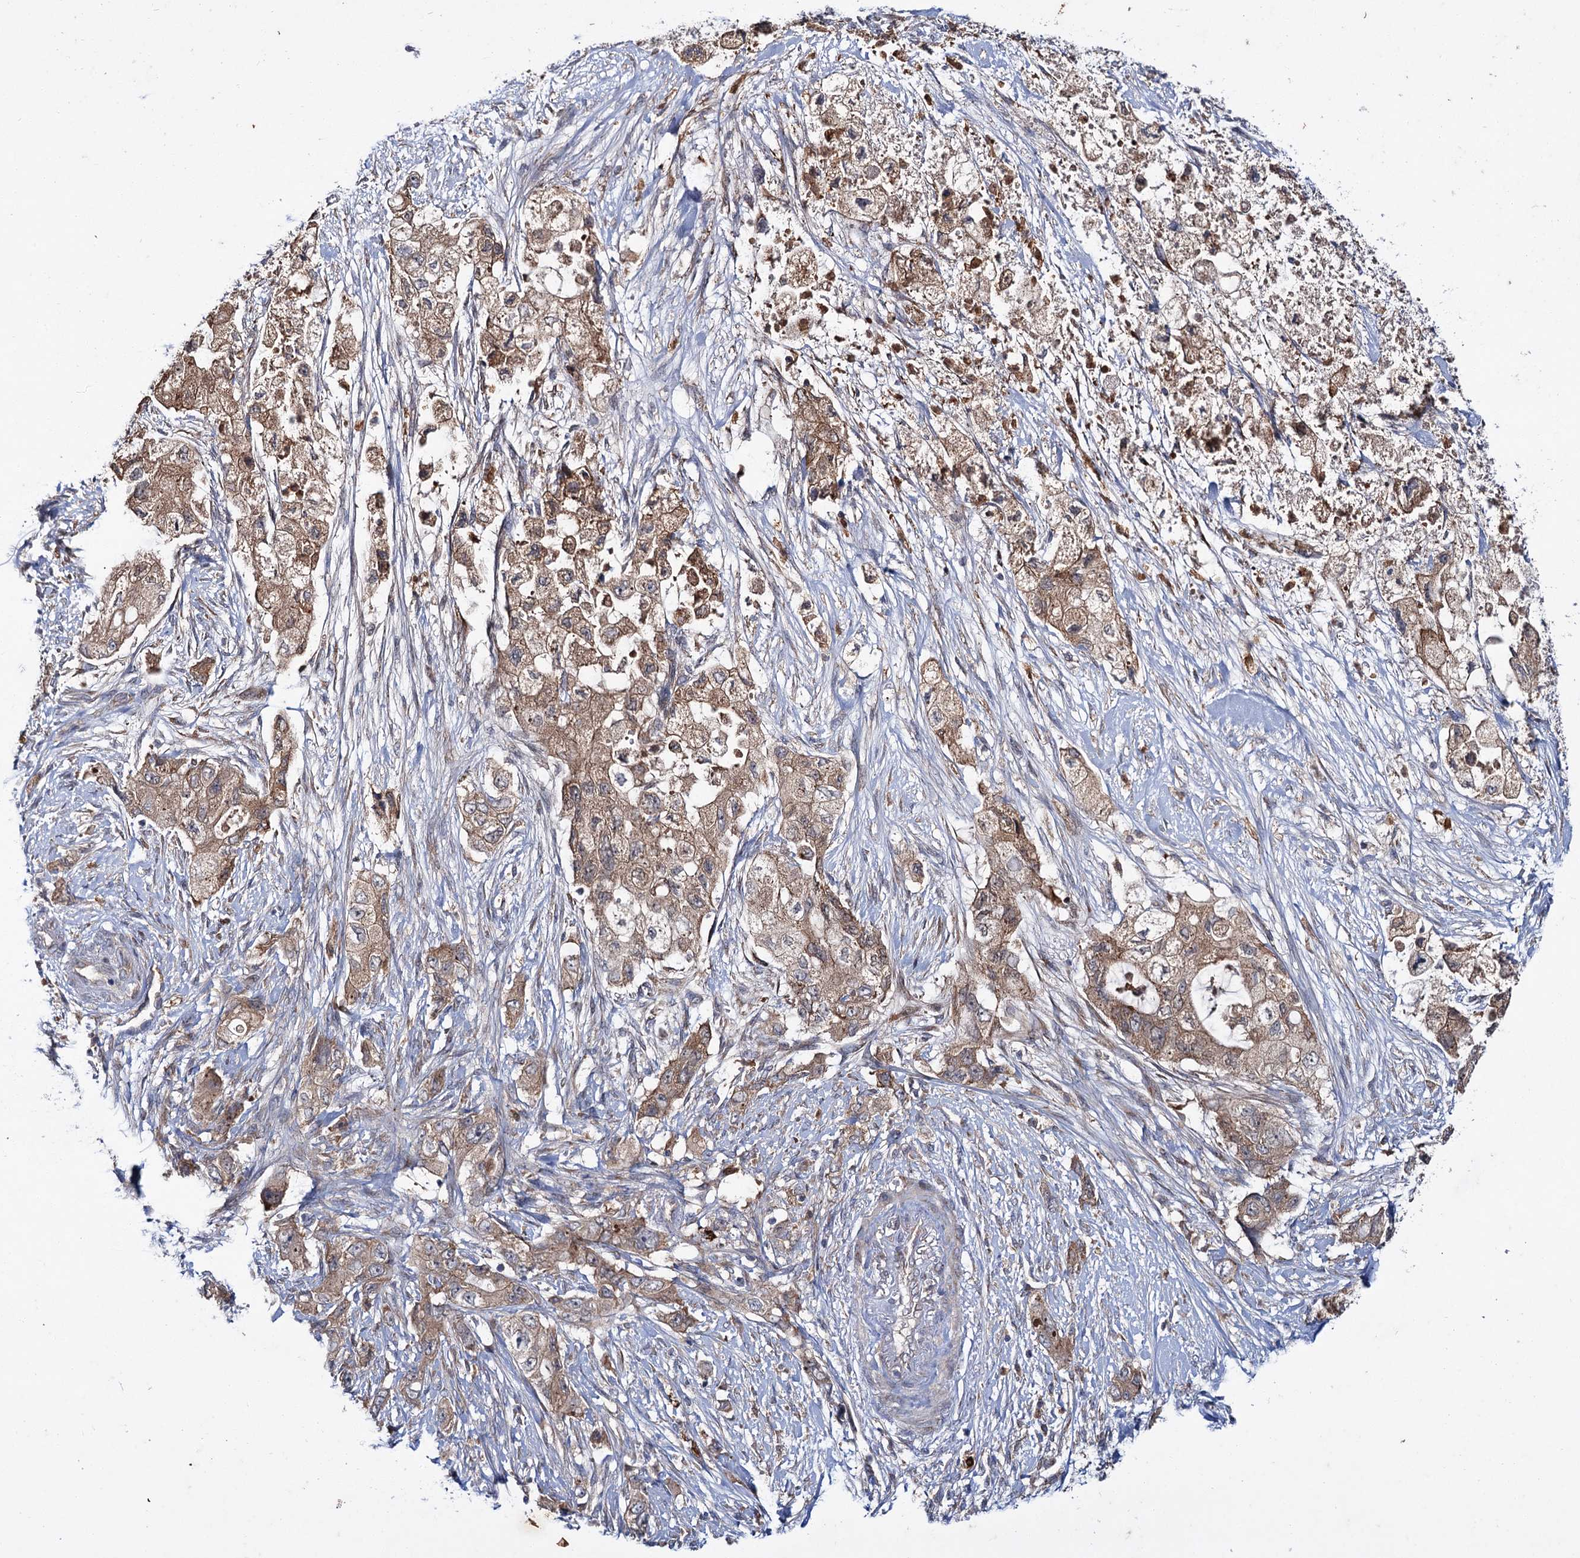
{"staining": {"intensity": "moderate", "quantity": ">75%", "location": "cytoplasmic/membranous"}, "tissue": "pancreatic cancer", "cell_type": "Tumor cells", "image_type": "cancer", "snomed": [{"axis": "morphology", "description": "Adenocarcinoma, NOS"}, {"axis": "topography", "description": "Pancreas"}], "caption": "Immunohistochemistry micrograph of adenocarcinoma (pancreatic) stained for a protein (brown), which exhibits medium levels of moderate cytoplasmic/membranous staining in approximately >75% of tumor cells.", "gene": "PTPN3", "patient": {"sex": "female", "age": 73}}